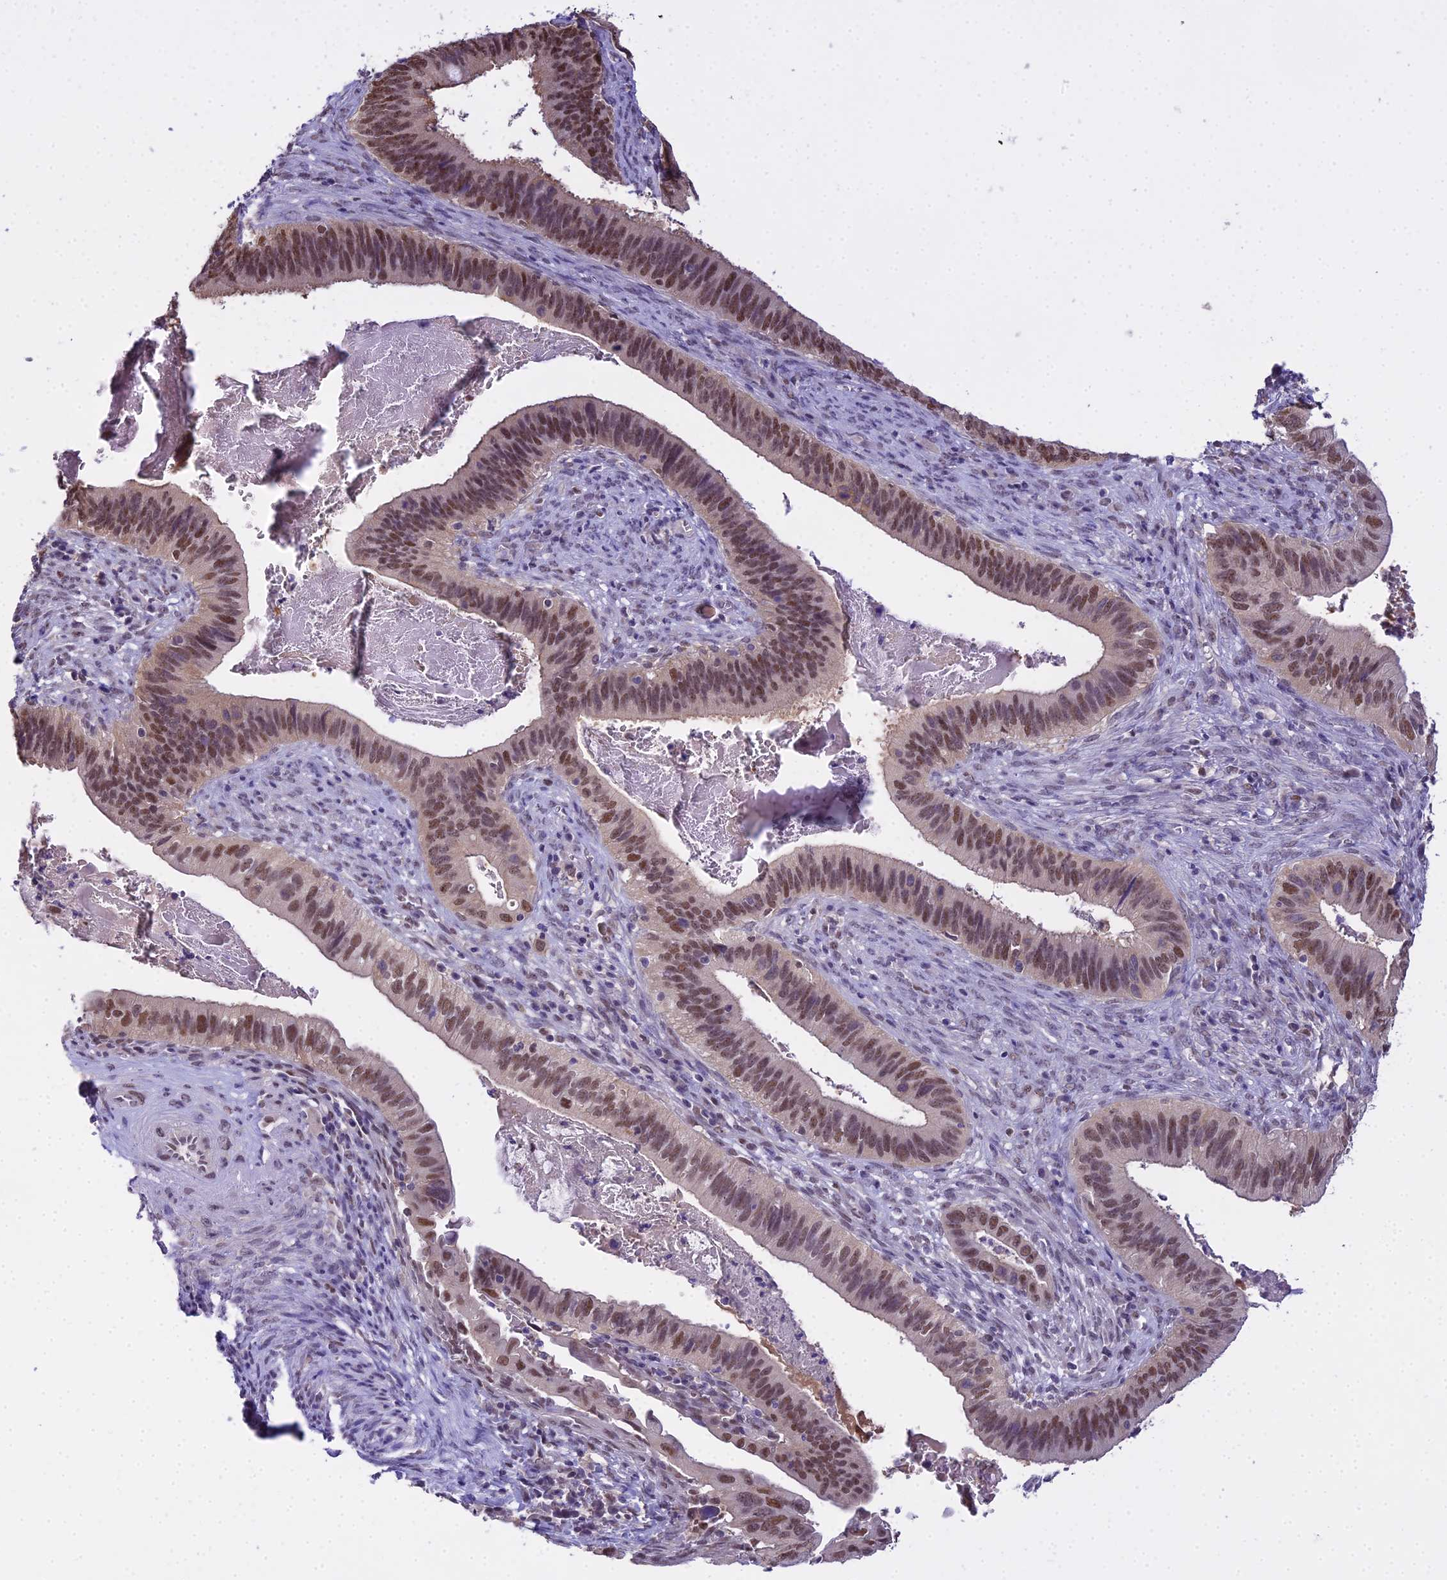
{"staining": {"intensity": "moderate", "quantity": ">75%", "location": "nuclear"}, "tissue": "cervical cancer", "cell_type": "Tumor cells", "image_type": "cancer", "snomed": [{"axis": "morphology", "description": "Adenocarcinoma, NOS"}, {"axis": "topography", "description": "Cervix"}], "caption": "High-power microscopy captured an immunohistochemistry (IHC) image of cervical adenocarcinoma, revealing moderate nuclear staining in about >75% of tumor cells.", "gene": "MAT2A", "patient": {"sex": "female", "age": 42}}